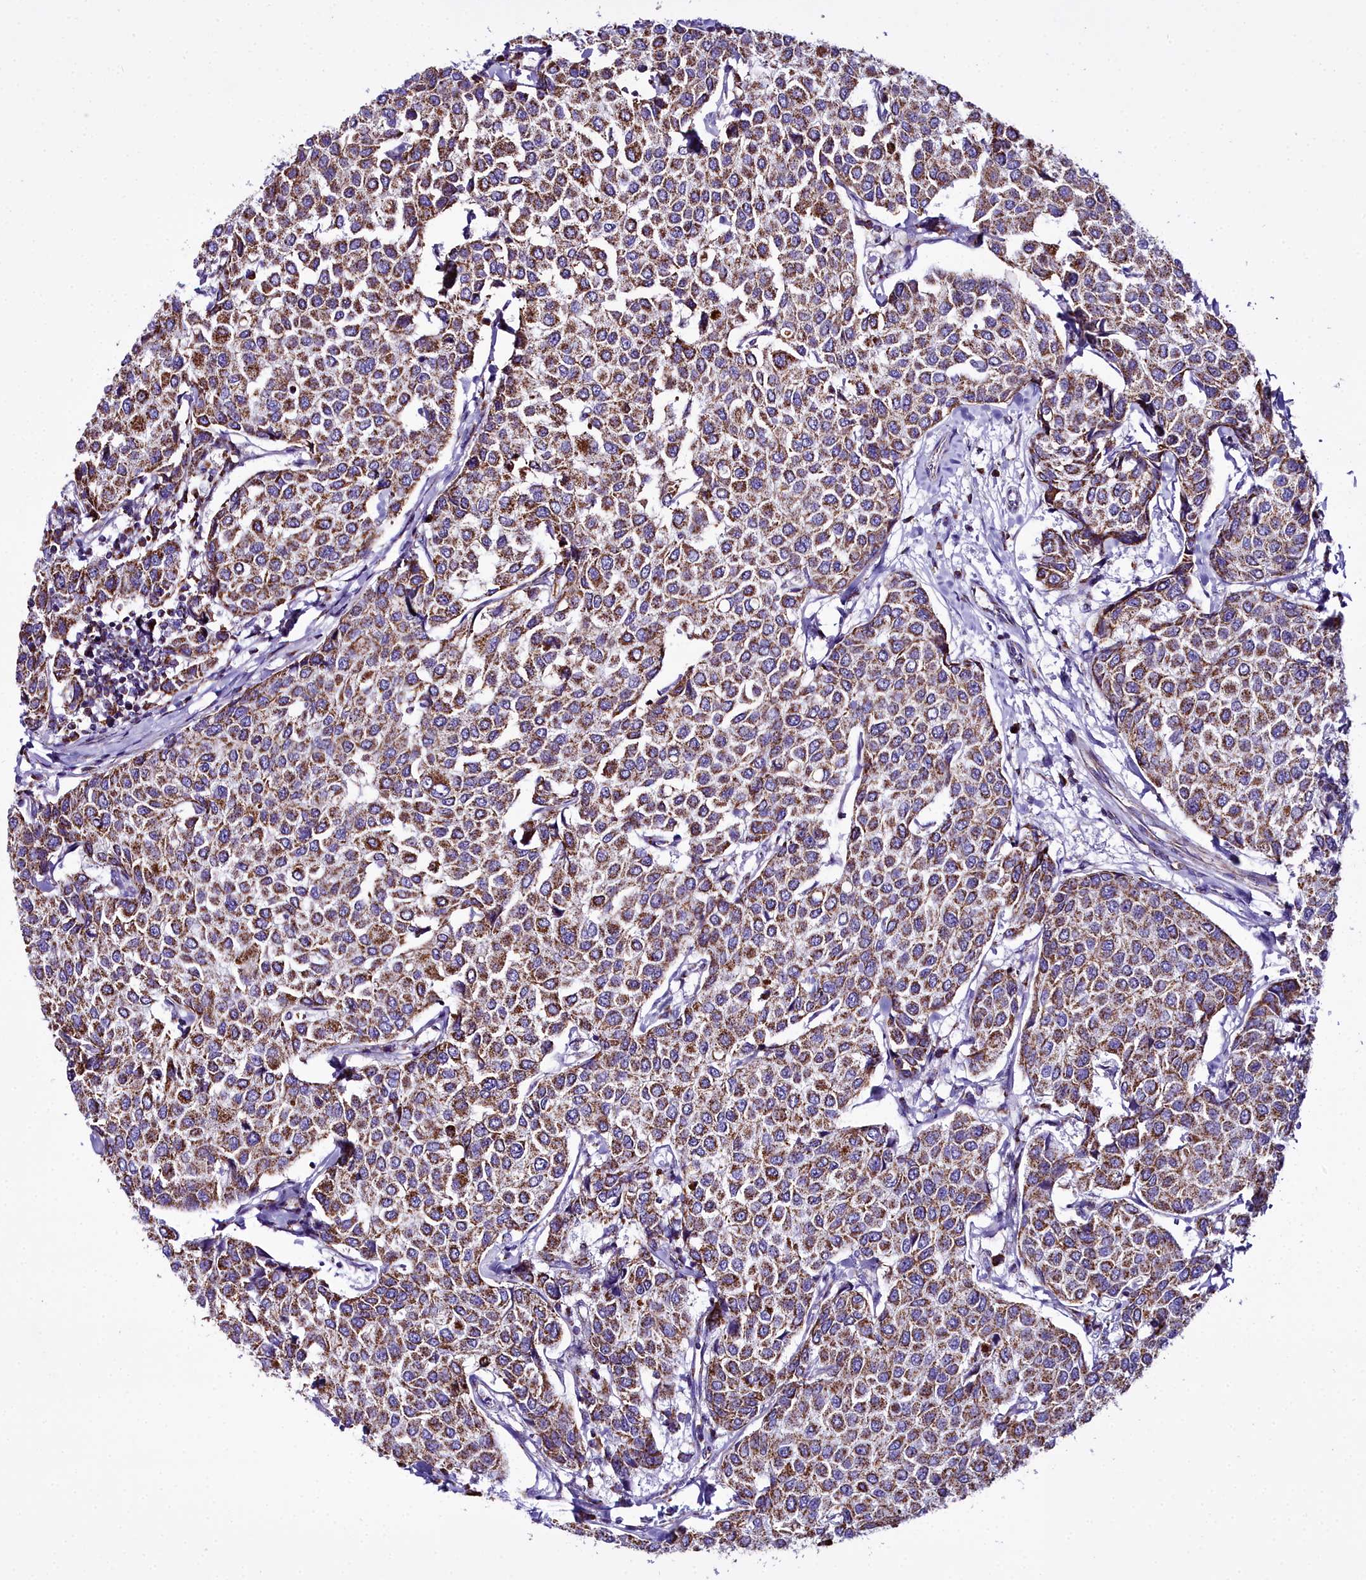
{"staining": {"intensity": "moderate", "quantity": ">75%", "location": "cytoplasmic/membranous"}, "tissue": "breast cancer", "cell_type": "Tumor cells", "image_type": "cancer", "snomed": [{"axis": "morphology", "description": "Duct carcinoma"}, {"axis": "topography", "description": "Breast"}], "caption": "A high-resolution histopathology image shows immunohistochemistry (IHC) staining of breast cancer (infiltrating ductal carcinoma), which reveals moderate cytoplasmic/membranous staining in approximately >75% of tumor cells. The staining was performed using DAB (3,3'-diaminobenzidine), with brown indicating positive protein expression. Nuclei are stained blue with hematoxylin.", "gene": "WDFY3", "patient": {"sex": "female", "age": 55}}